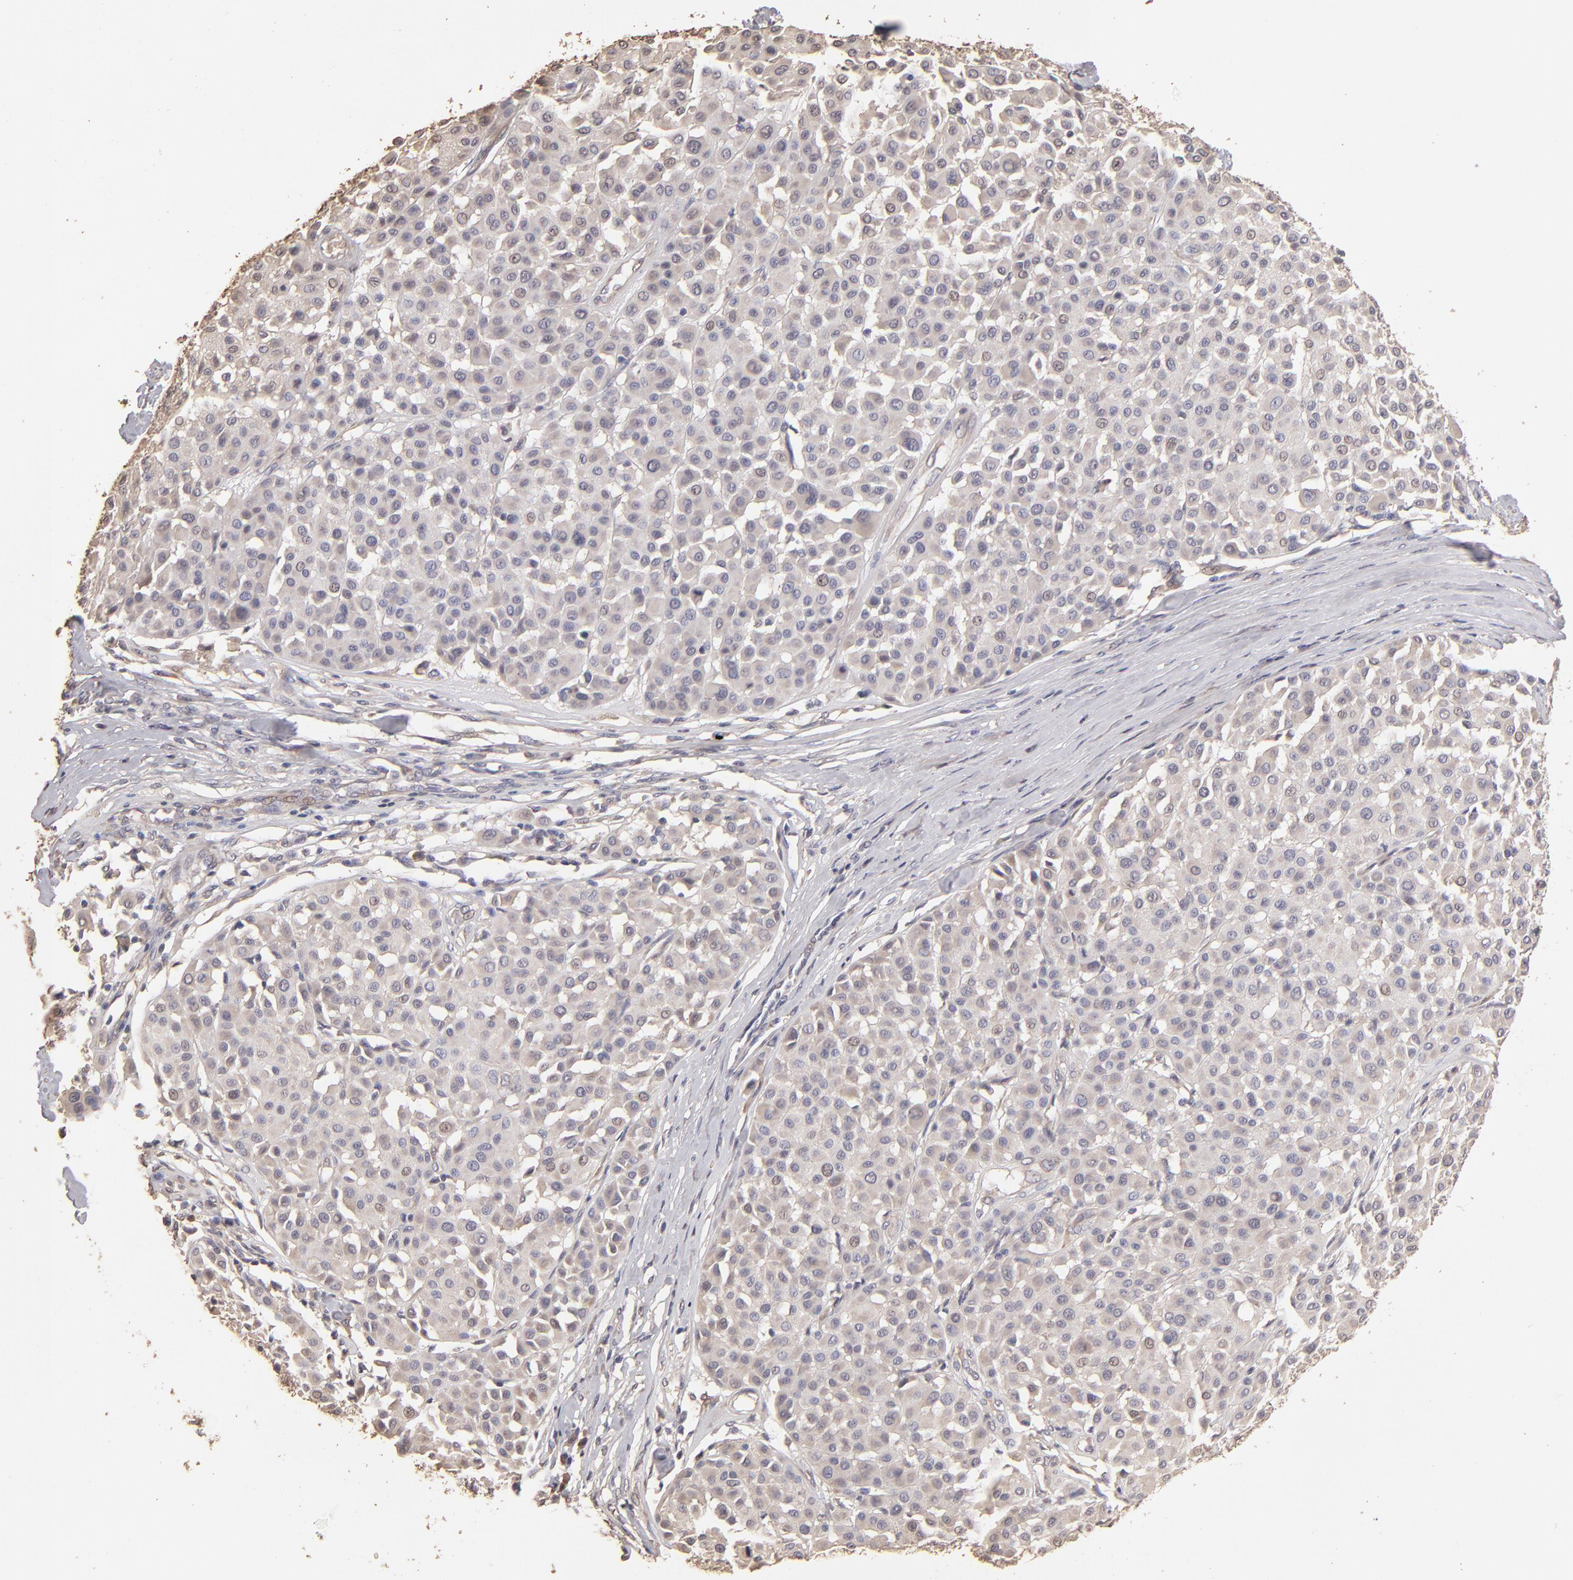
{"staining": {"intensity": "moderate", "quantity": "25%-75%", "location": "cytoplasmic/membranous"}, "tissue": "melanoma", "cell_type": "Tumor cells", "image_type": "cancer", "snomed": [{"axis": "morphology", "description": "Malignant melanoma, Metastatic site"}, {"axis": "topography", "description": "Soft tissue"}], "caption": "Melanoma was stained to show a protein in brown. There is medium levels of moderate cytoplasmic/membranous positivity in approximately 25%-75% of tumor cells.", "gene": "OPHN1", "patient": {"sex": "male", "age": 41}}